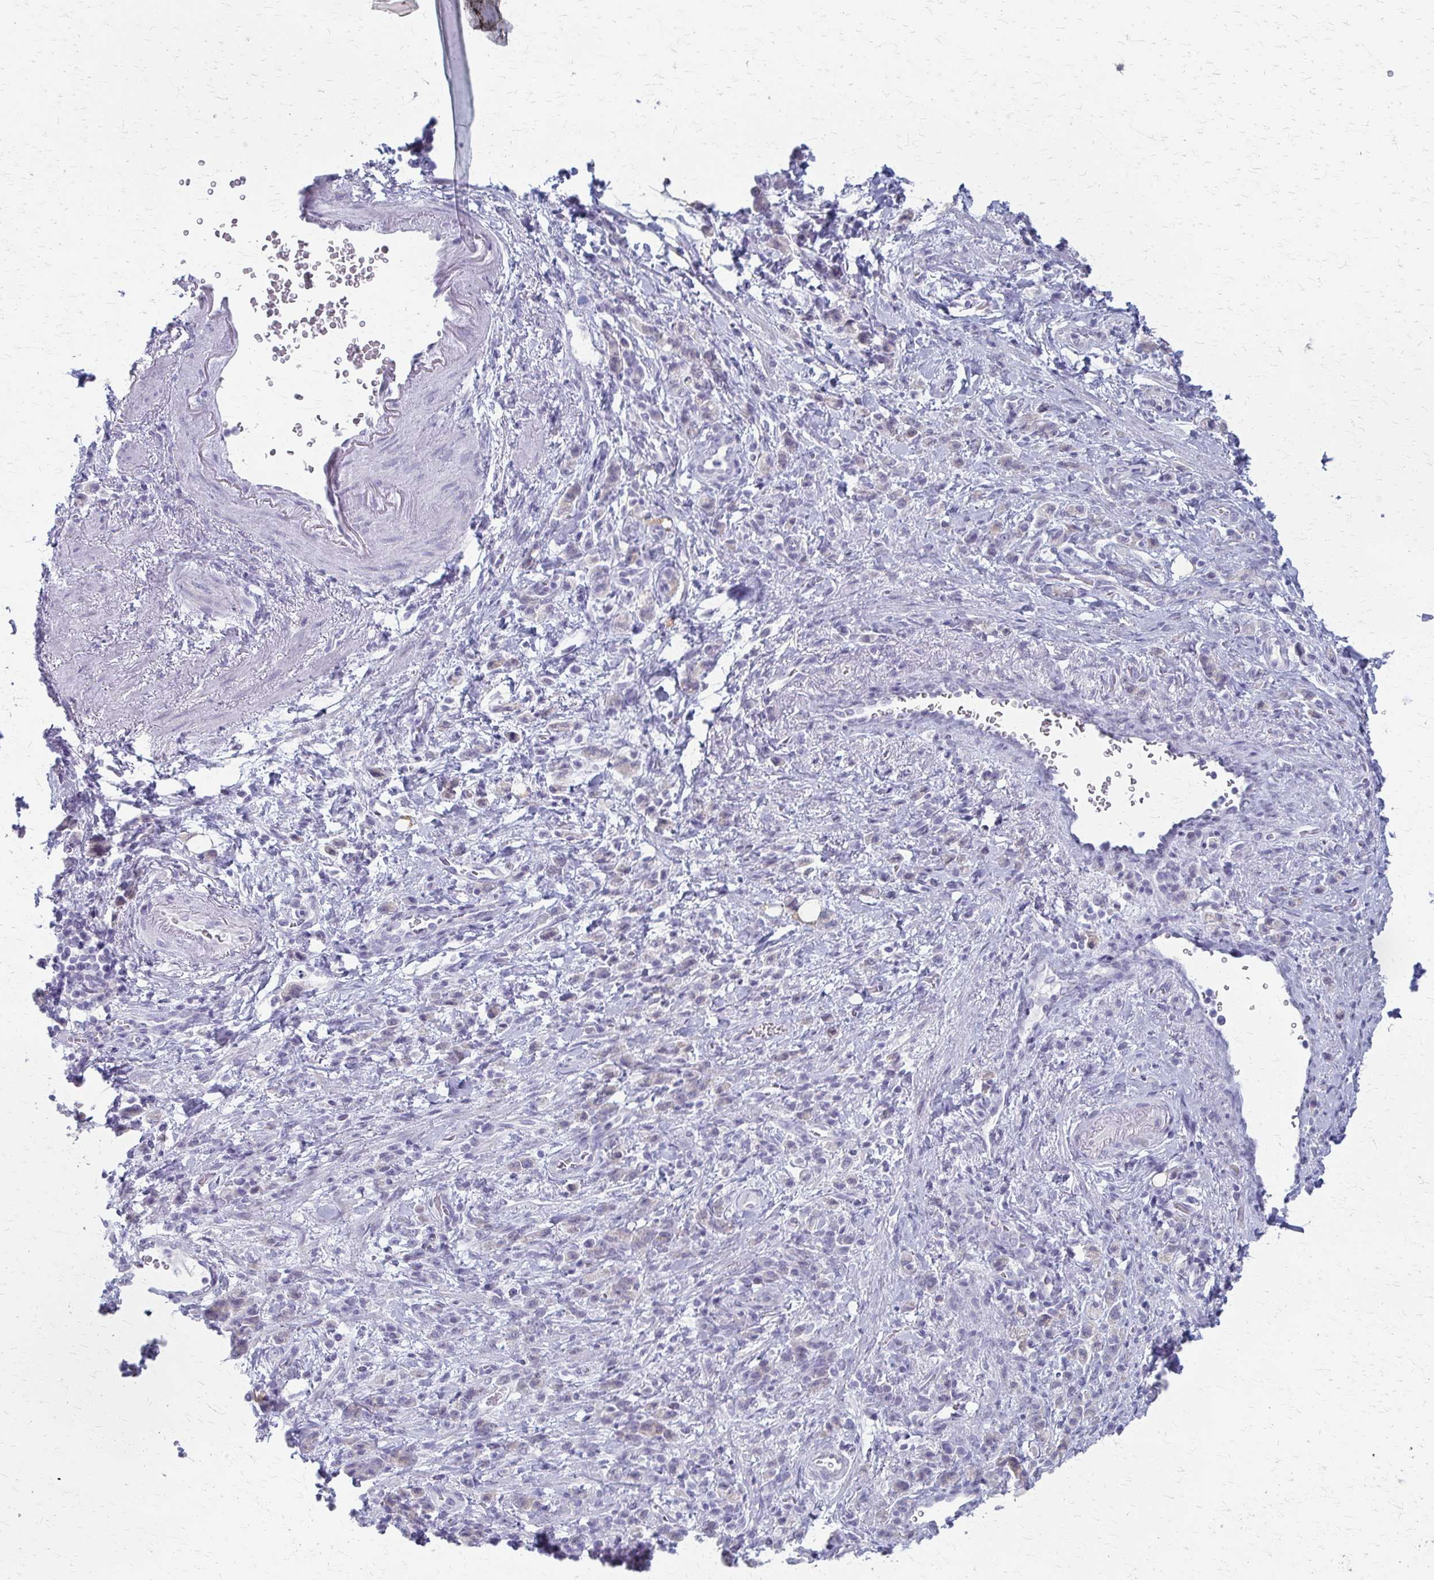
{"staining": {"intensity": "negative", "quantity": "none", "location": "none"}, "tissue": "stomach cancer", "cell_type": "Tumor cells", "image_type": "cancer", "snomed": [{"axis": "morphology", "description": "Adenocarcinoma, NOS"}, {"axis": "topography", "description": "Stomach"}], "caption": "Stomach cancer was stained to show a protein in brown. There is no significant staining in tumor cells.", "gene": "CYB5A", "patient": {"sex": "male", "age": 77}}